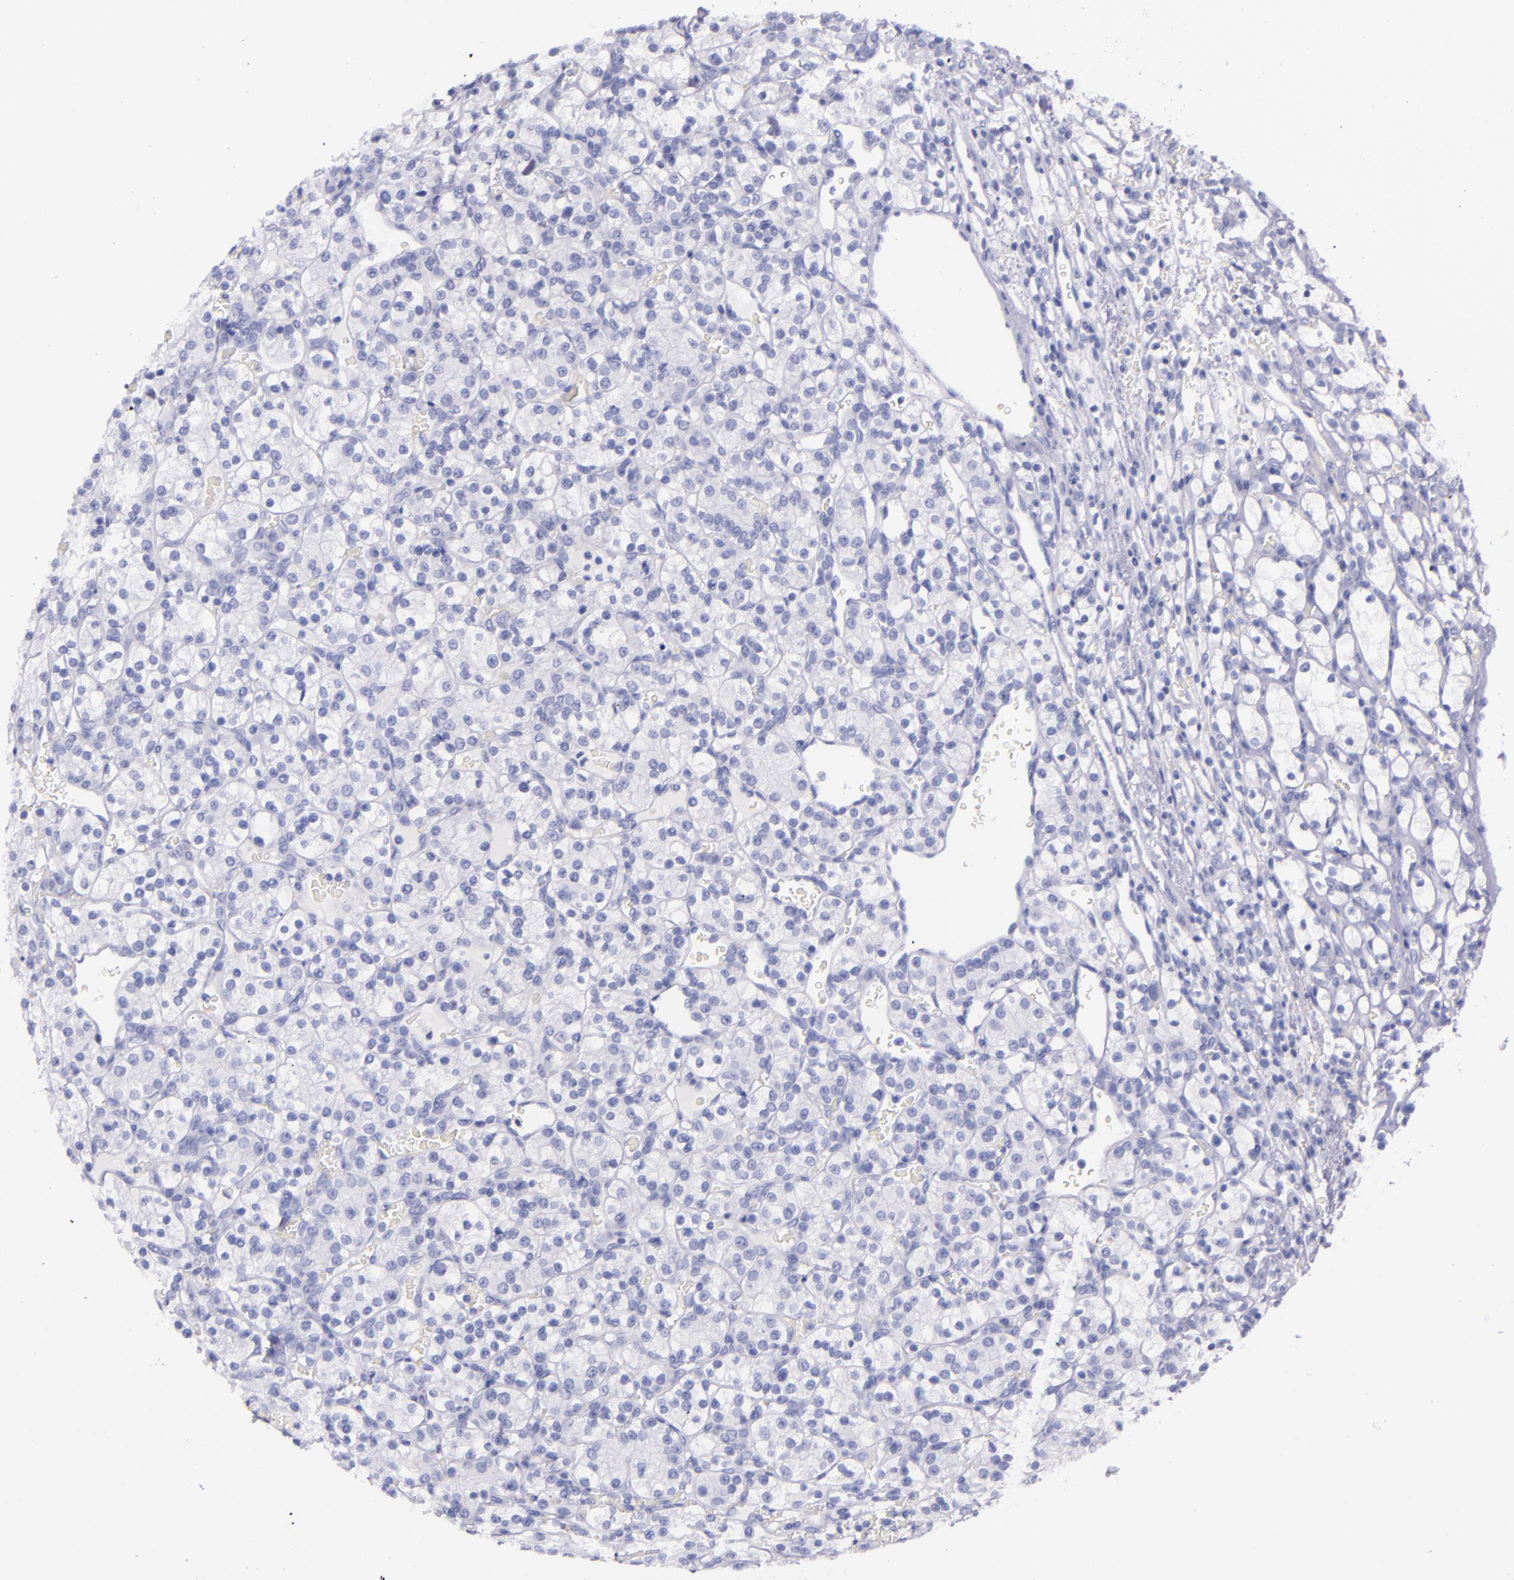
{"staining": {"intensity": "negative", "quantity": "none", "location": "none"}, "tissue": "renal cancer", "cell_type": "Tumor cells", "image_type": "cancer", "snomed": [{"axis": "morphology", "description": "Adenocarcinoma, NOS"}, {"axis": "topography", "description": "Kidney"}], "caption": "This is a micrograph of IHC staining of adenocarcinoma (renal), which shows no staining in tumor cells.", "gene": "SFTPA2", "patient": {"sex": "female", "age": 62}}